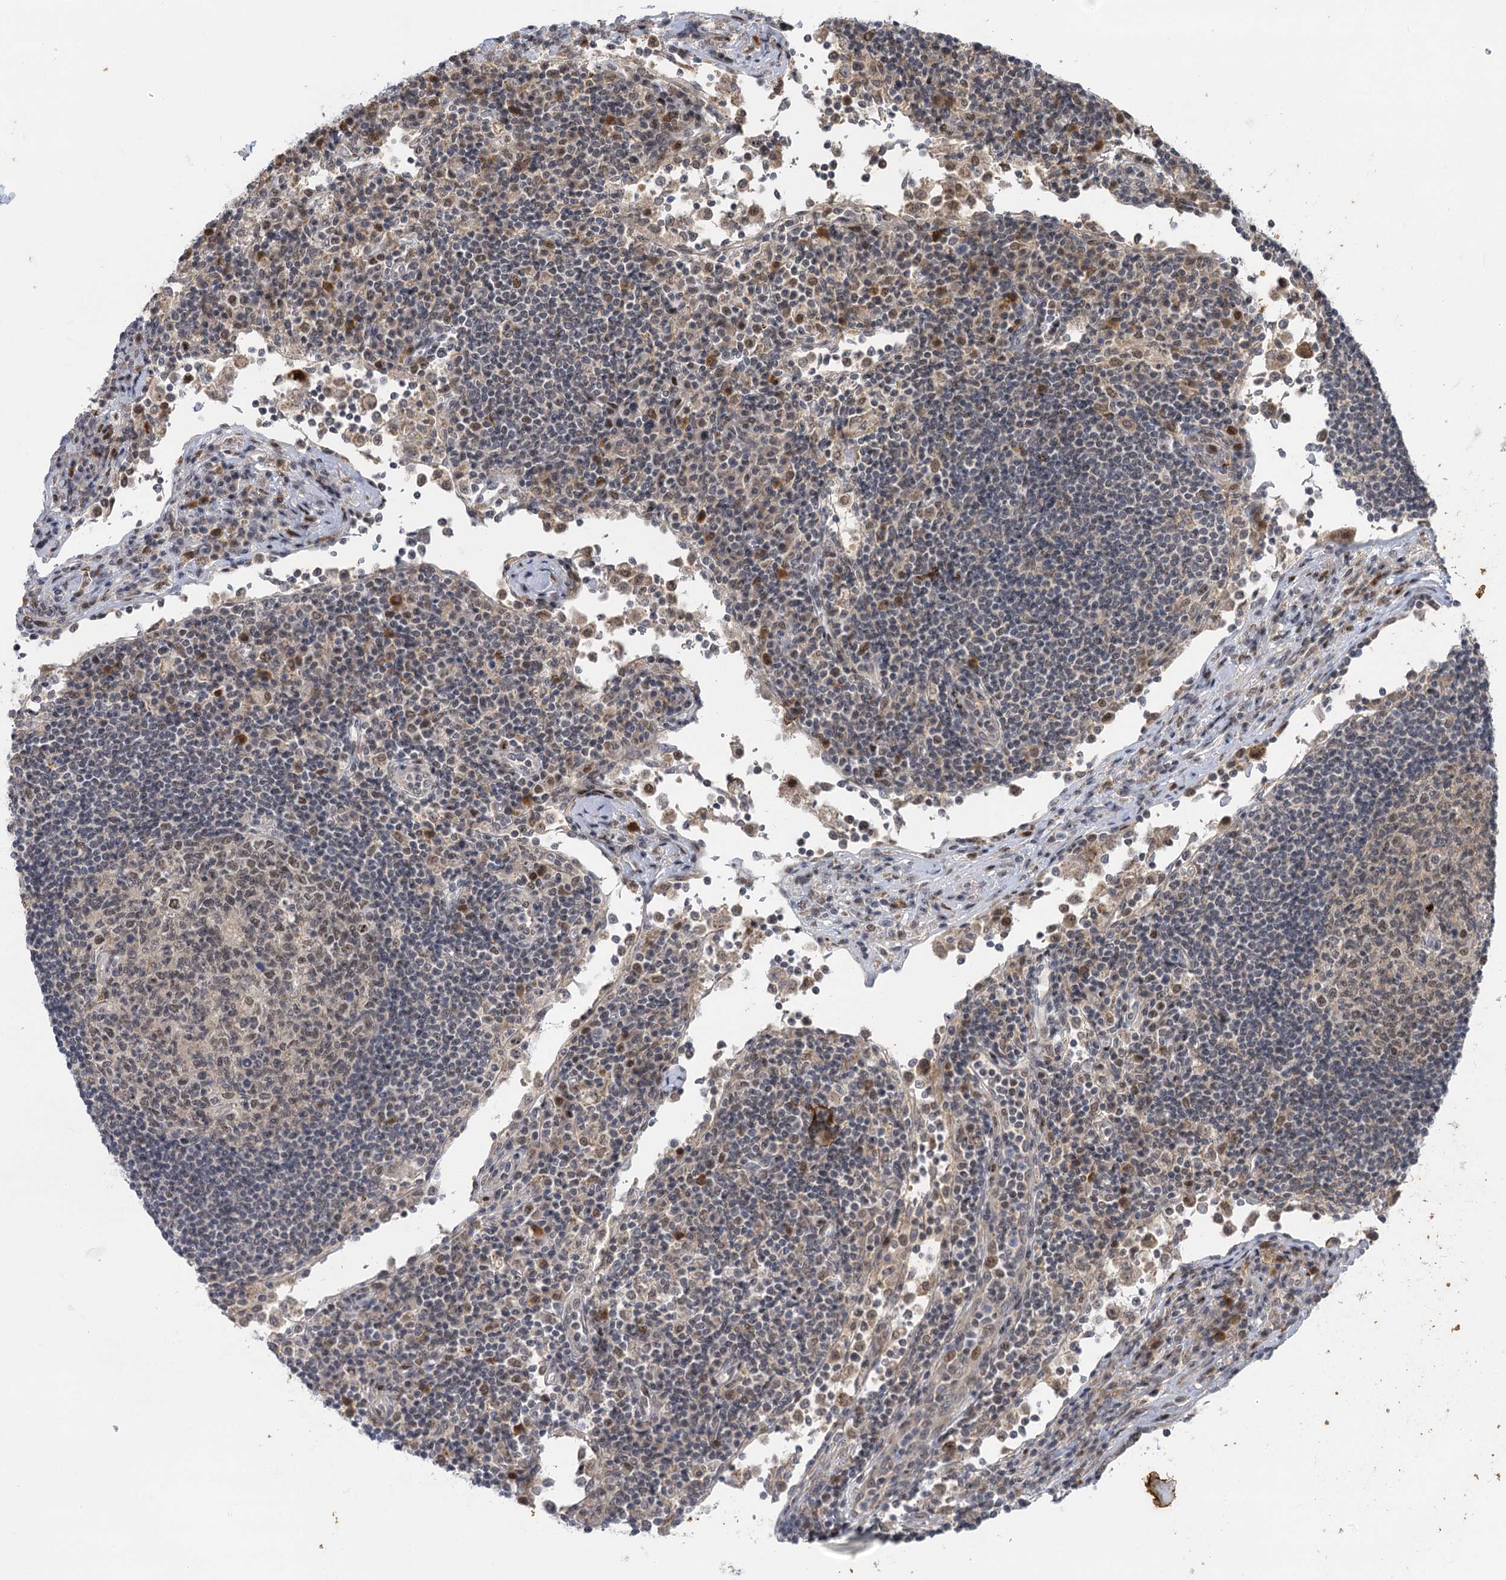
{"staining": {"intensity": "weak", "quantity": "<25%", "location": "nuclear"}, "tissue": "lymph node", "cell_type": "Germinal center cells", "image_type": "normal", "snomed": [{"axis": "morphology", "description": "Normal tissue, NOS"}, {"axis": "topography", "description": "Lymph node"}], "caption": "The photomicrograph exhibits no significant expression in germinal center cells of lymph node.", "gene": "IL11RA", "patient": {"sex": "female", "age": 53}}